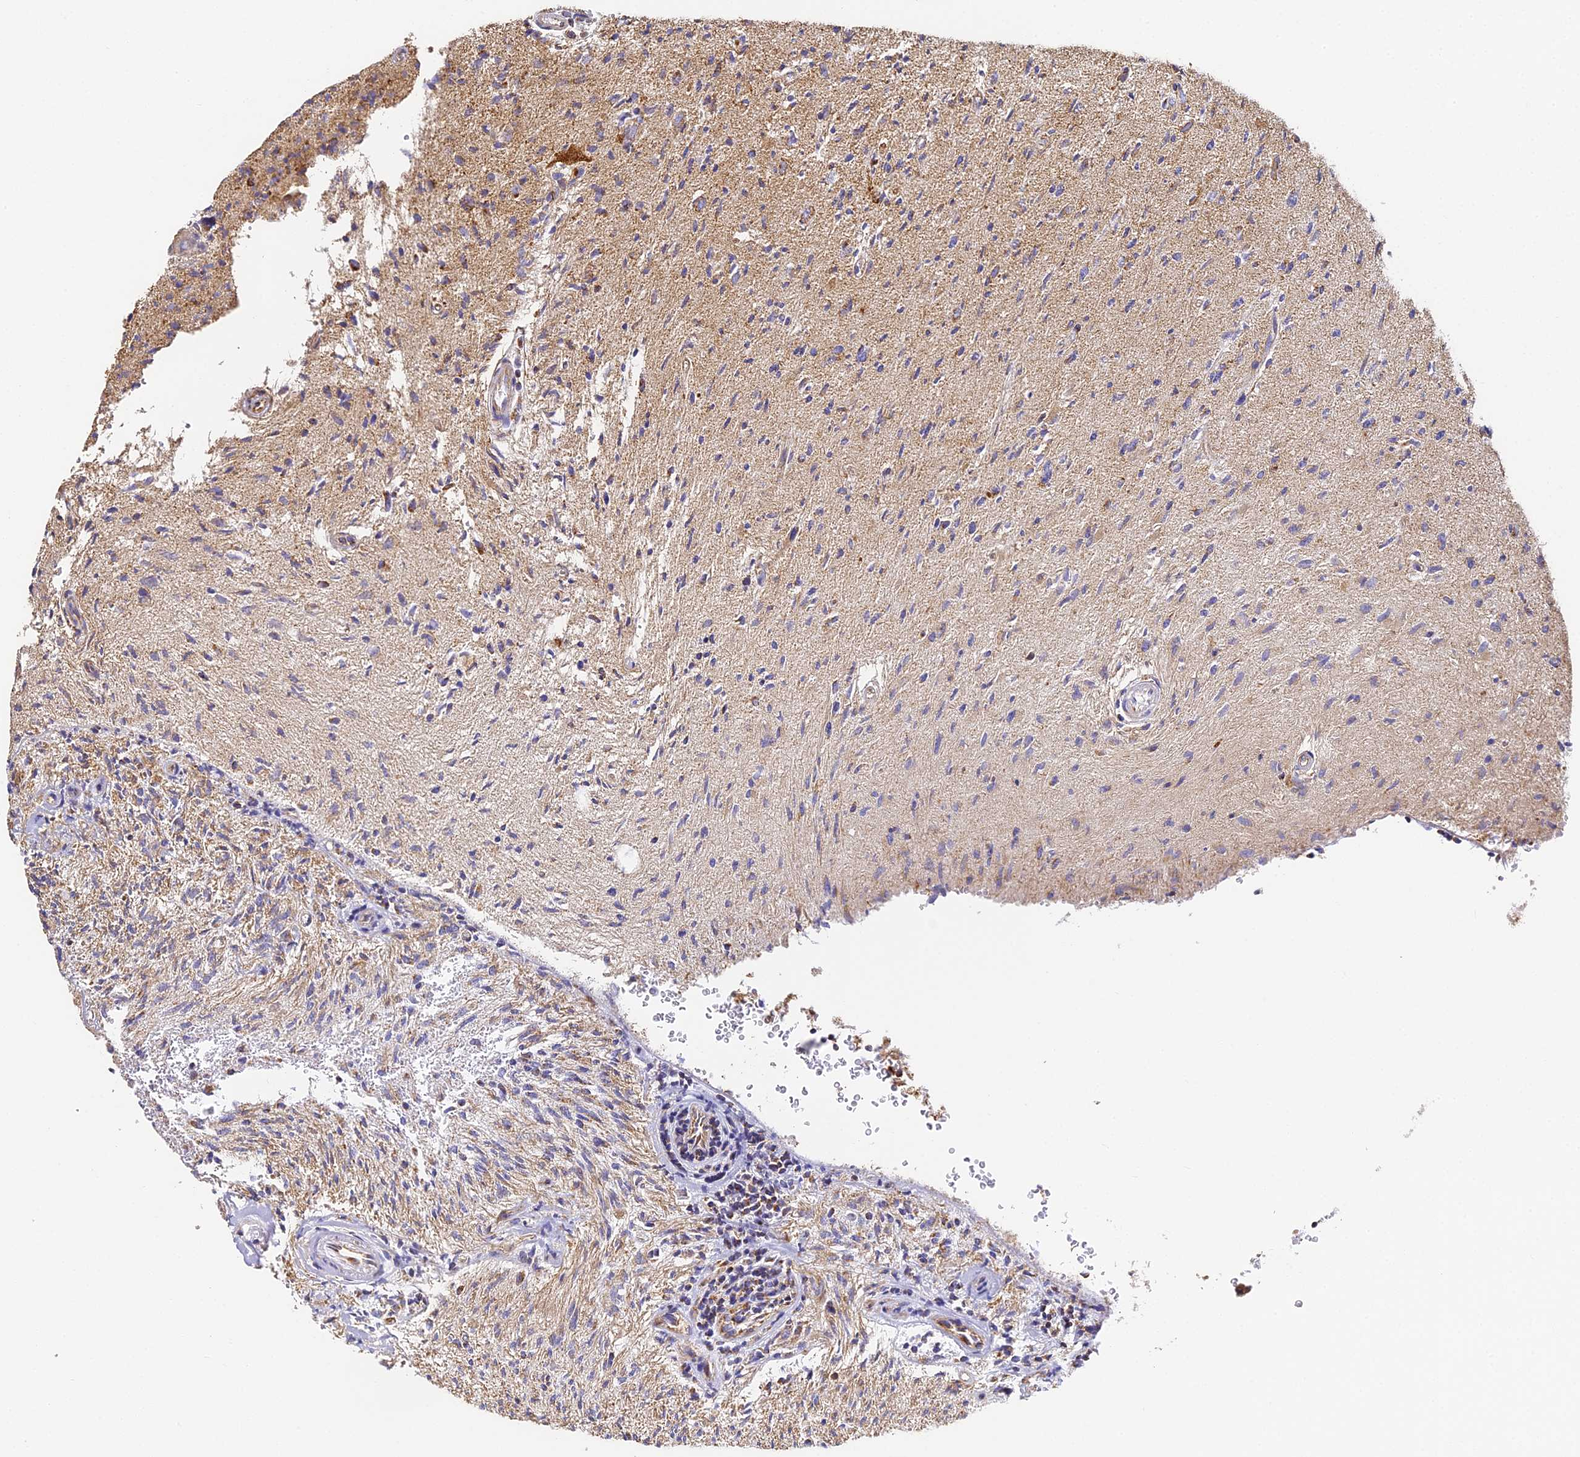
{"staining": {"intensity": "weak", "quantity": "25%-75%", "location": "cytoplasmic/membranous"}, "tissue": "glioma", "cell_type": "Tumor cells", "image_type": "cancer", "snomed": [{"axis": "morphology", "description": "Glioma, malignant, High grade"}, {"axis": "topography", "description": "Brain"}], "caption": "Immunohistochemistry micrograph of neoplastic tissue: human glioma stained using immunohistochemistry shows low levels of weak protein expression localized specifically in the cytoplasmic/membranous of tumor cells, appearing as a cytoplasmic/membranous brown color.", "gene": "COX6C", "patient": {"sex": "female", "age": 57}}